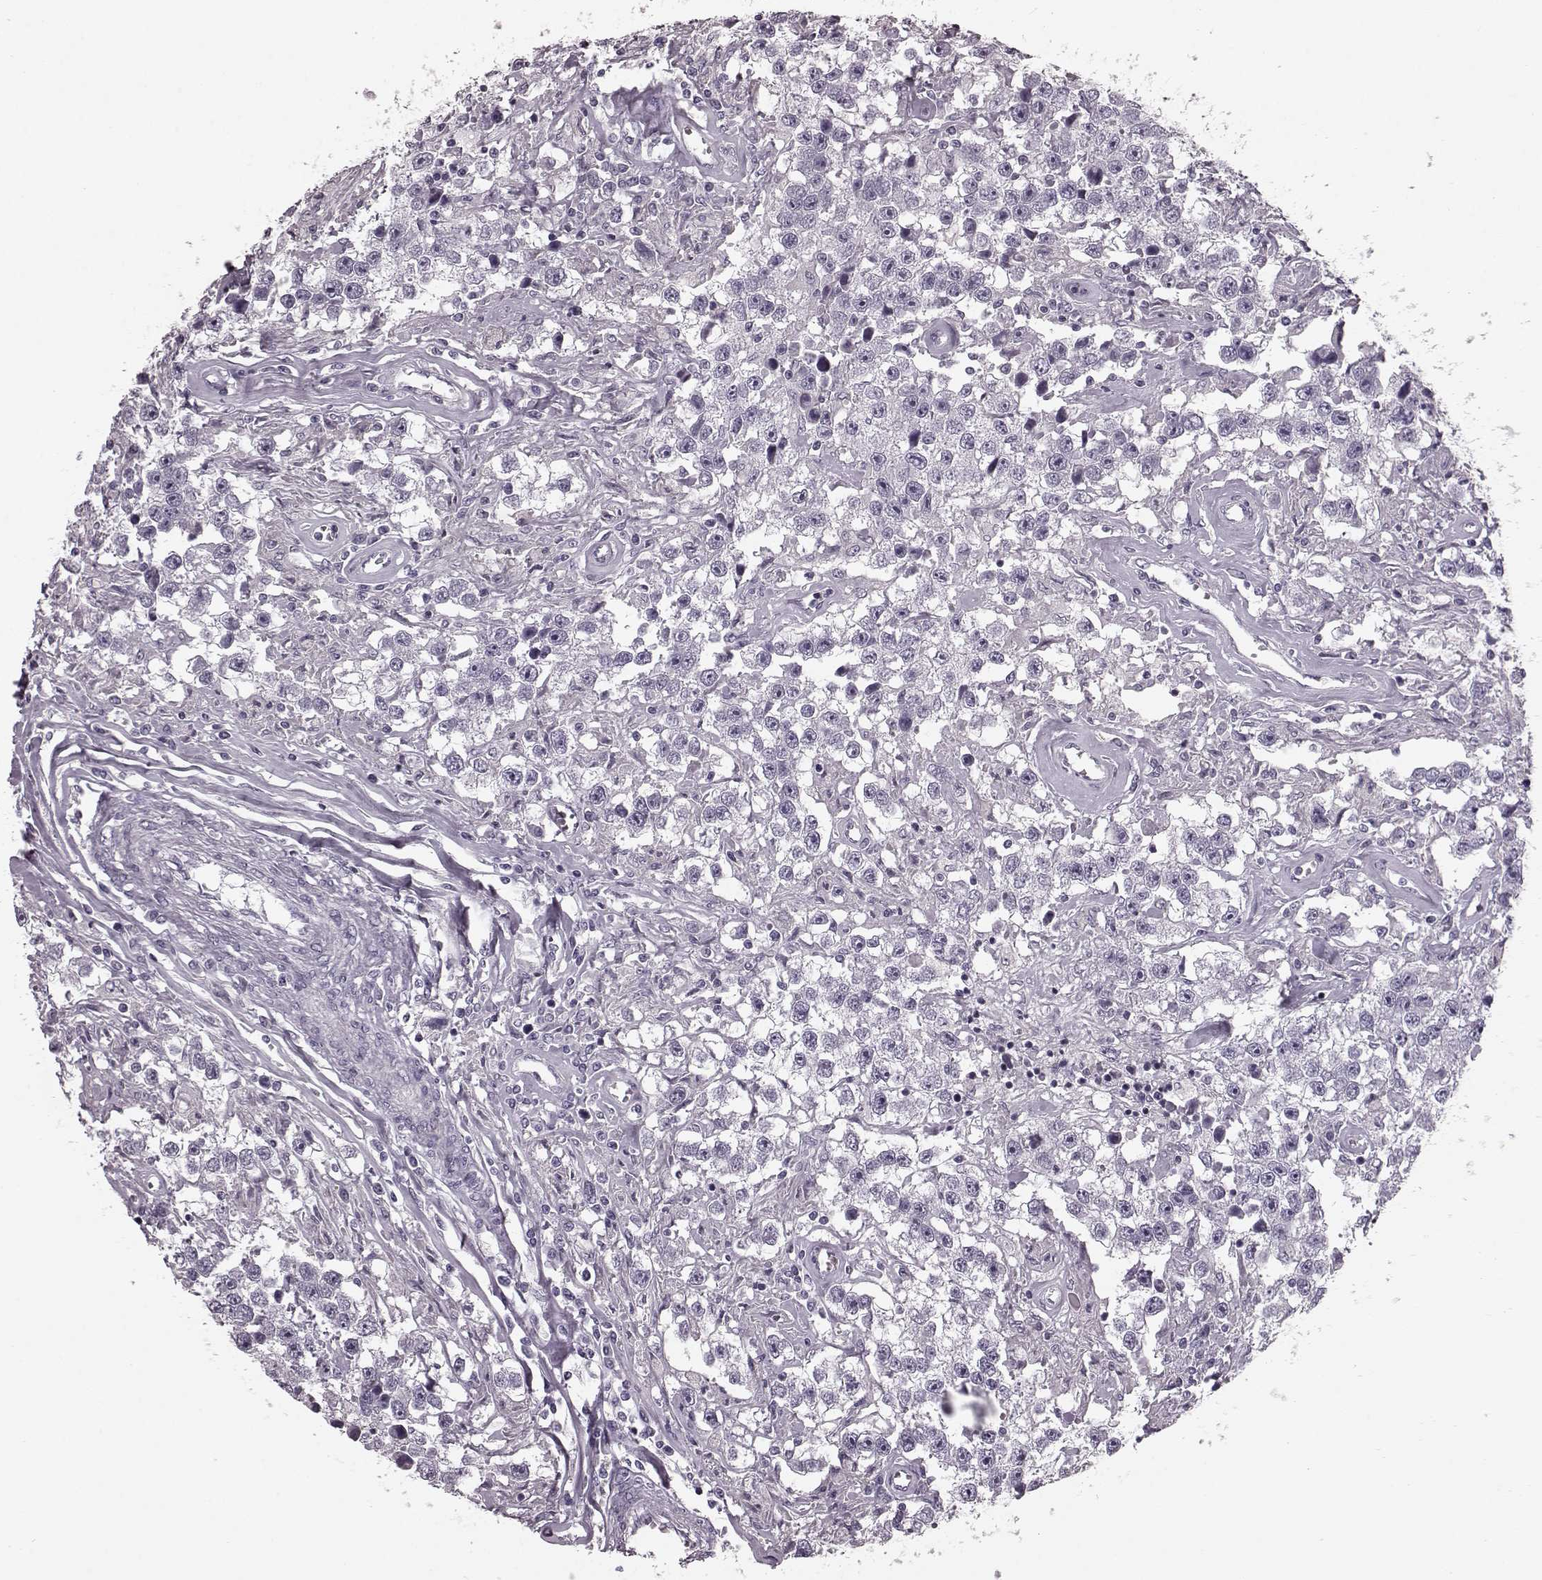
{"staining": {"intensity": "negative", "quantity": "none", "location": "none"}, "tissue": "testis cancer", "cell_type": "Tumor cells", "image_type": "cancer", "snomed": [{"axis": "morphology", "description": "Seminoma, NOS"}, {"axis": "topography", "description": "Testis"}], "caption": "IHC of testis cancer (seminoma) exhibits no staining in tumor cells.", "gene": "CST7", "patient": {"sex": "male", "age": 43}}